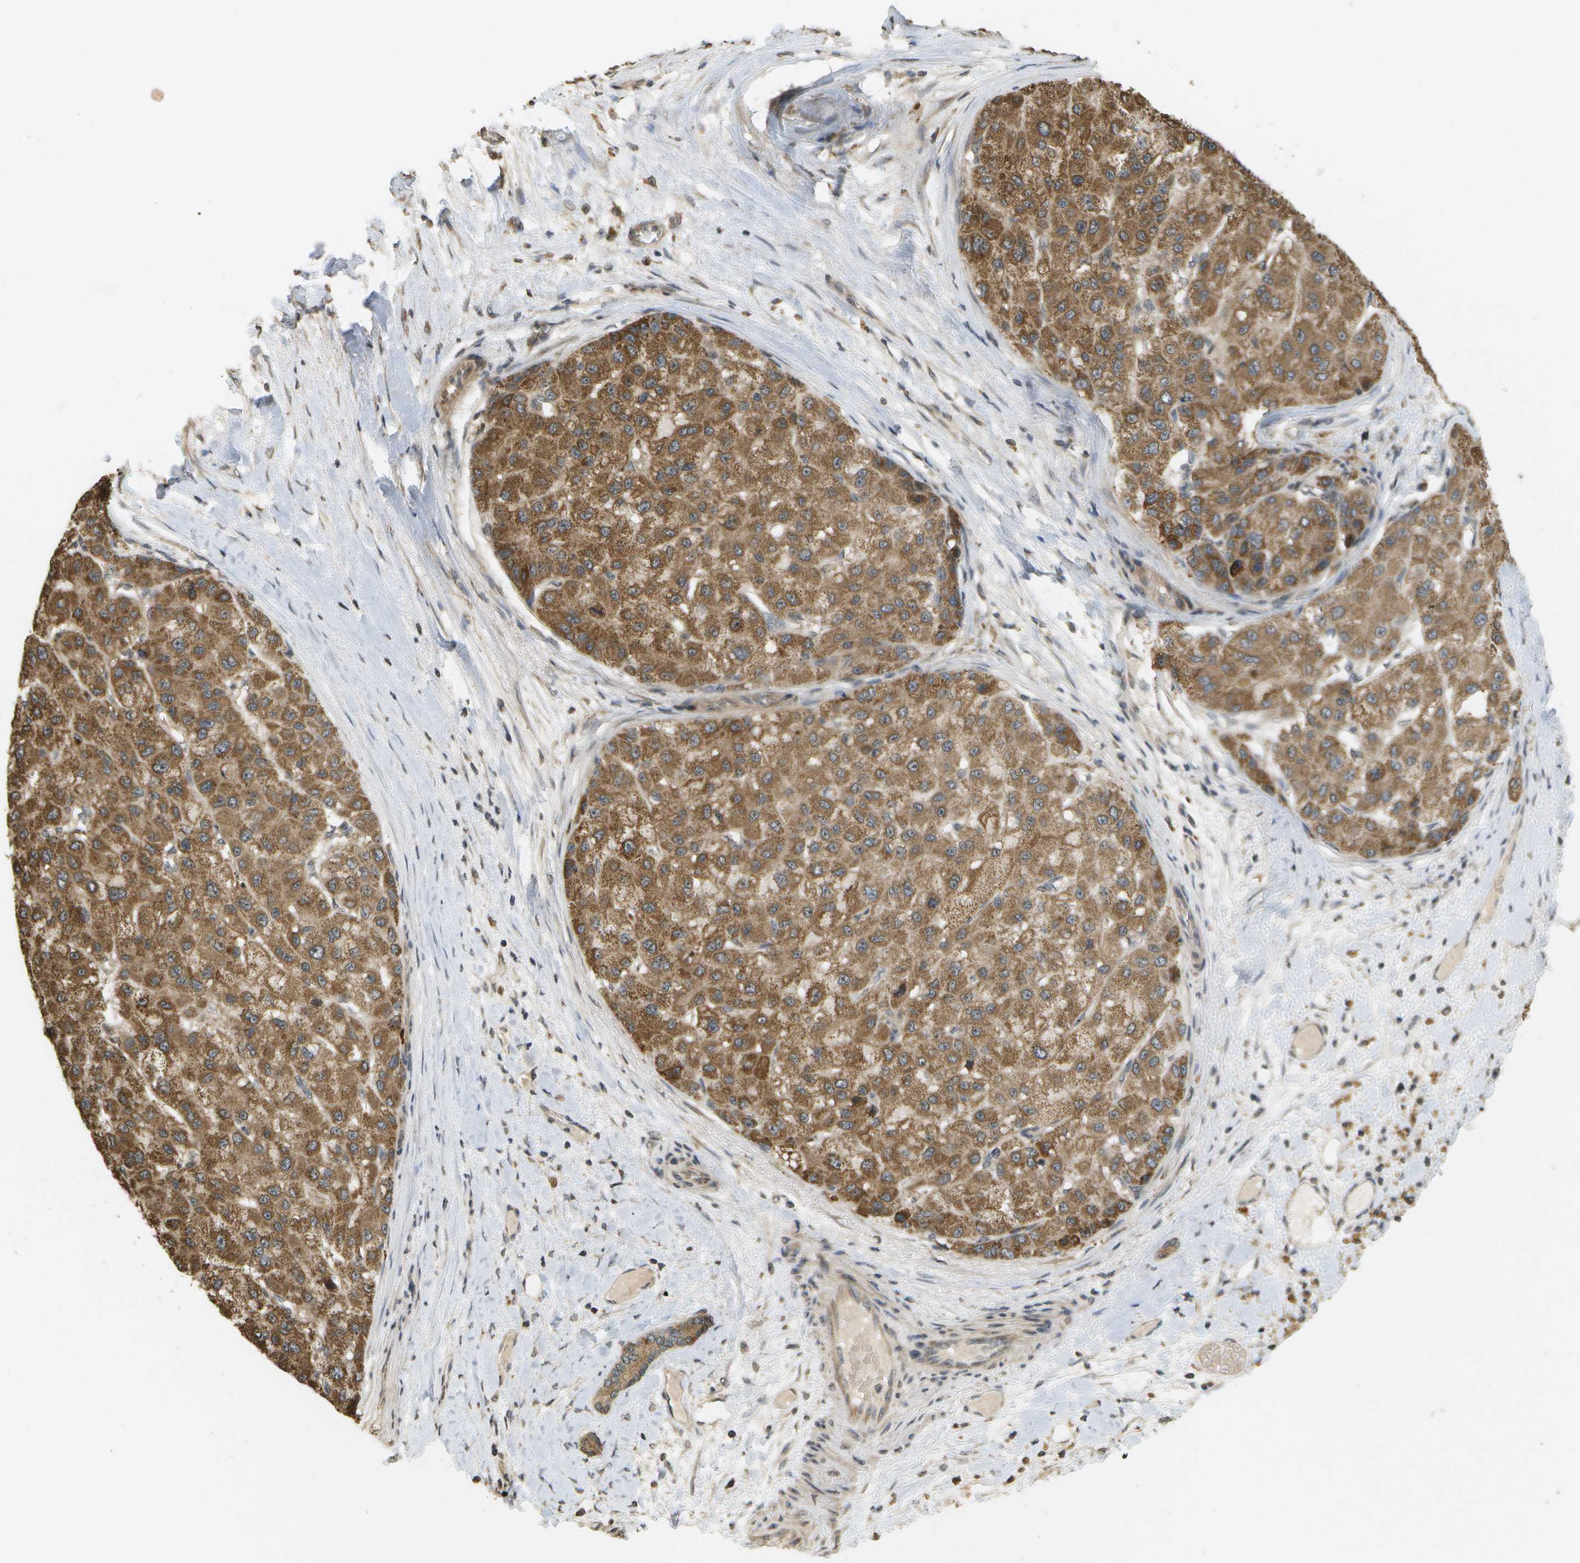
{"staining": {"intensity": "moderate", "quantity": ">75%", "location": "cytoplasmic/membranous"}, "tissue": "liver cancer", "cell_type": "Tumor cells", "image_type": "cancer", "snomed": [{"axis": "morphology", "description": "Carcinoma, Hepatocellular, NOS"}, {"axis": "topography", "description": "Liver"}], "caption": "Immunohistochemical staining of human hepatocellular carcinoma (liver) demonstrates medium levels of moderate cytoplasmic/membranous protein expression in about >75% of tumor cells.", "gene": "RAB21", "patient": {"sex": "male", "age": 80}}